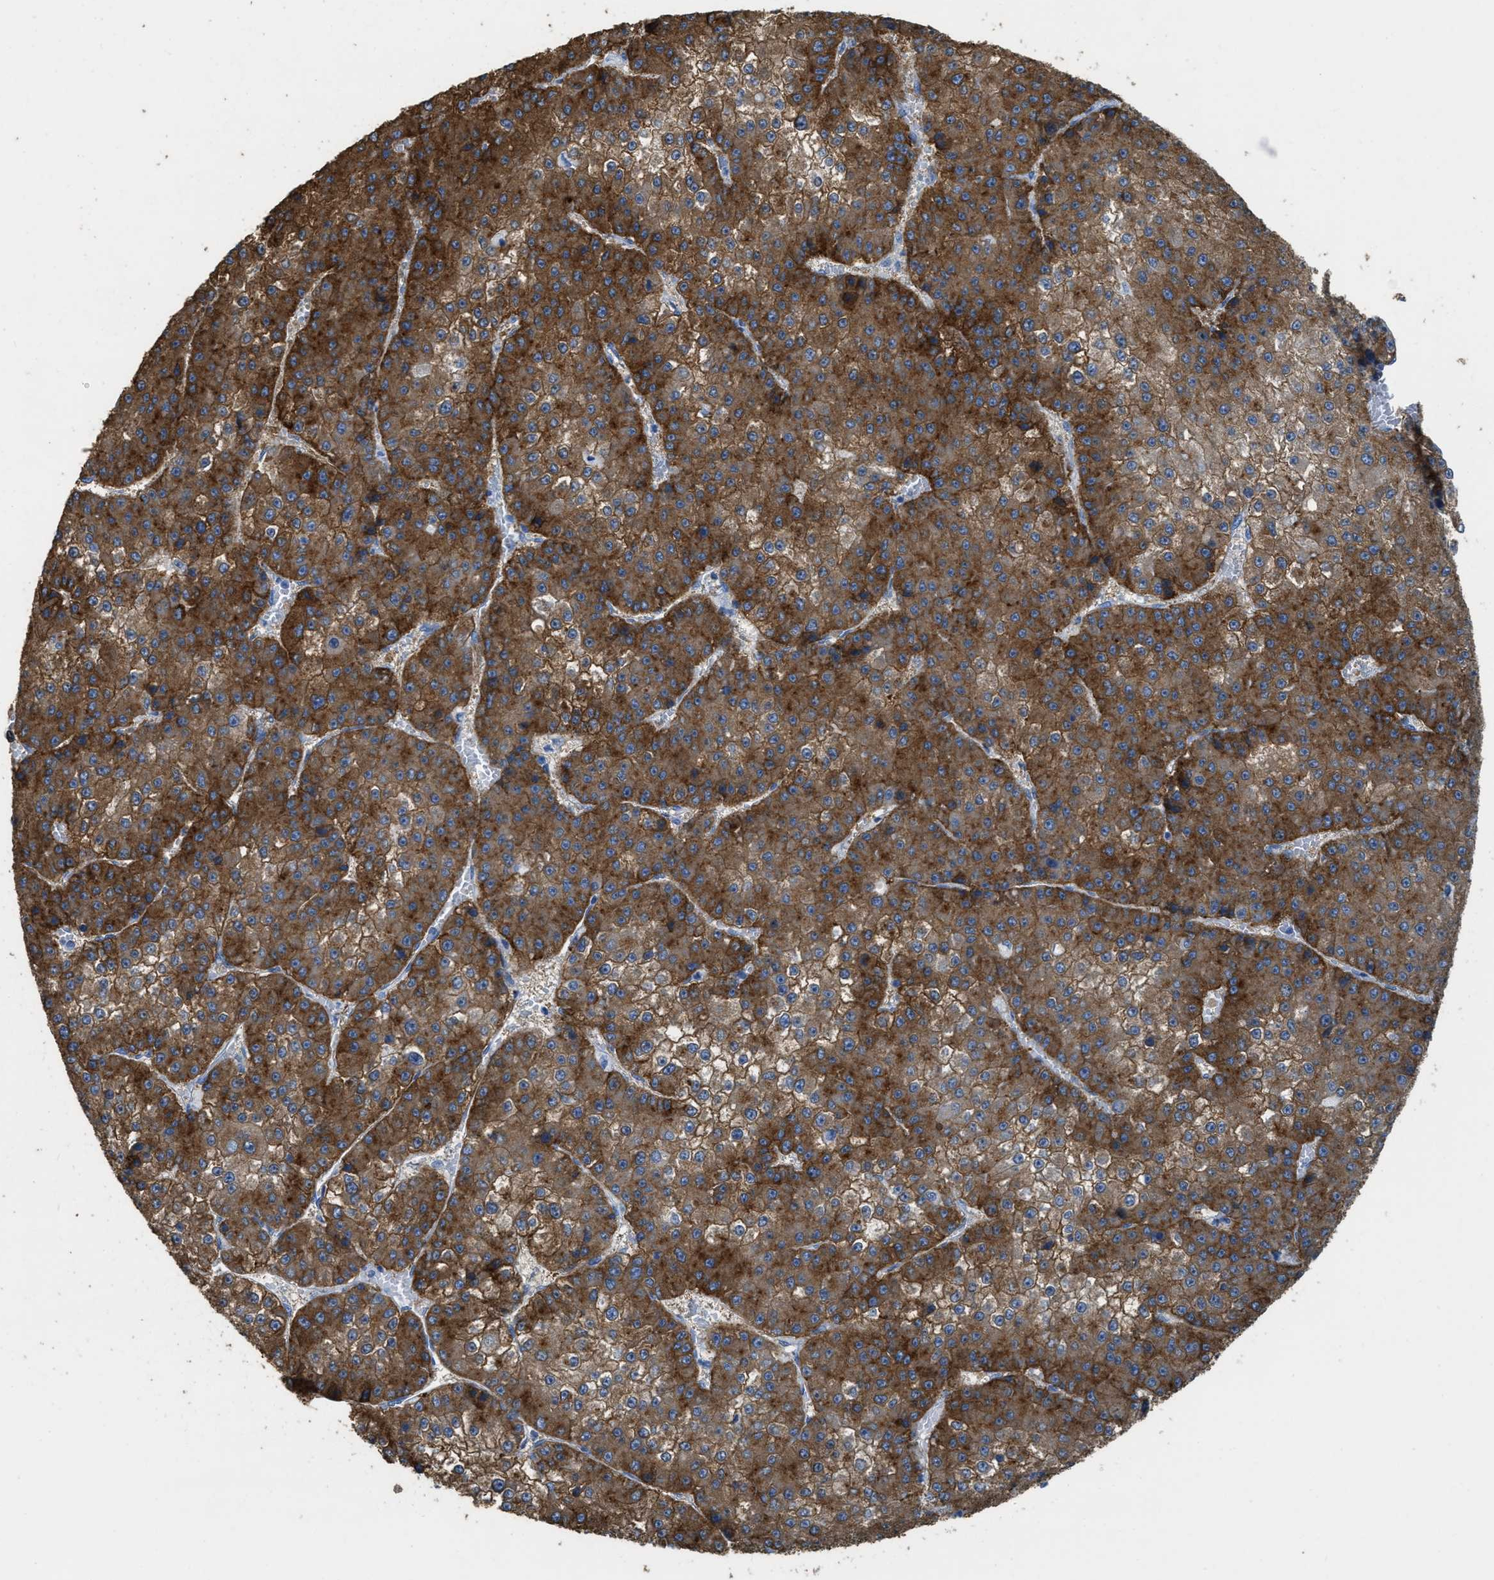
{"staining": {"intensity": "strong", "quantity": ">75%", "location": "cytoplasmic/membranous"}, "tissue": "liver cancer", "cell_type": "Tumor cells", "image_type": "cancer", "snomed": [{"axis": "morphology", "description": "Carcinoma, Hepatocellular, NOS"}, {"axis": "topography", "description": "Liver"}], "caption": "The micrograph demonstrates immunohistochemical staining of hepatocellular carcinoma (liver). There is strong cytoplasmic/membranous positivity is identified in about >75% of tumor cells.", "gene": "ASGR1", "patient": {"sex": "female", "age": 73}}